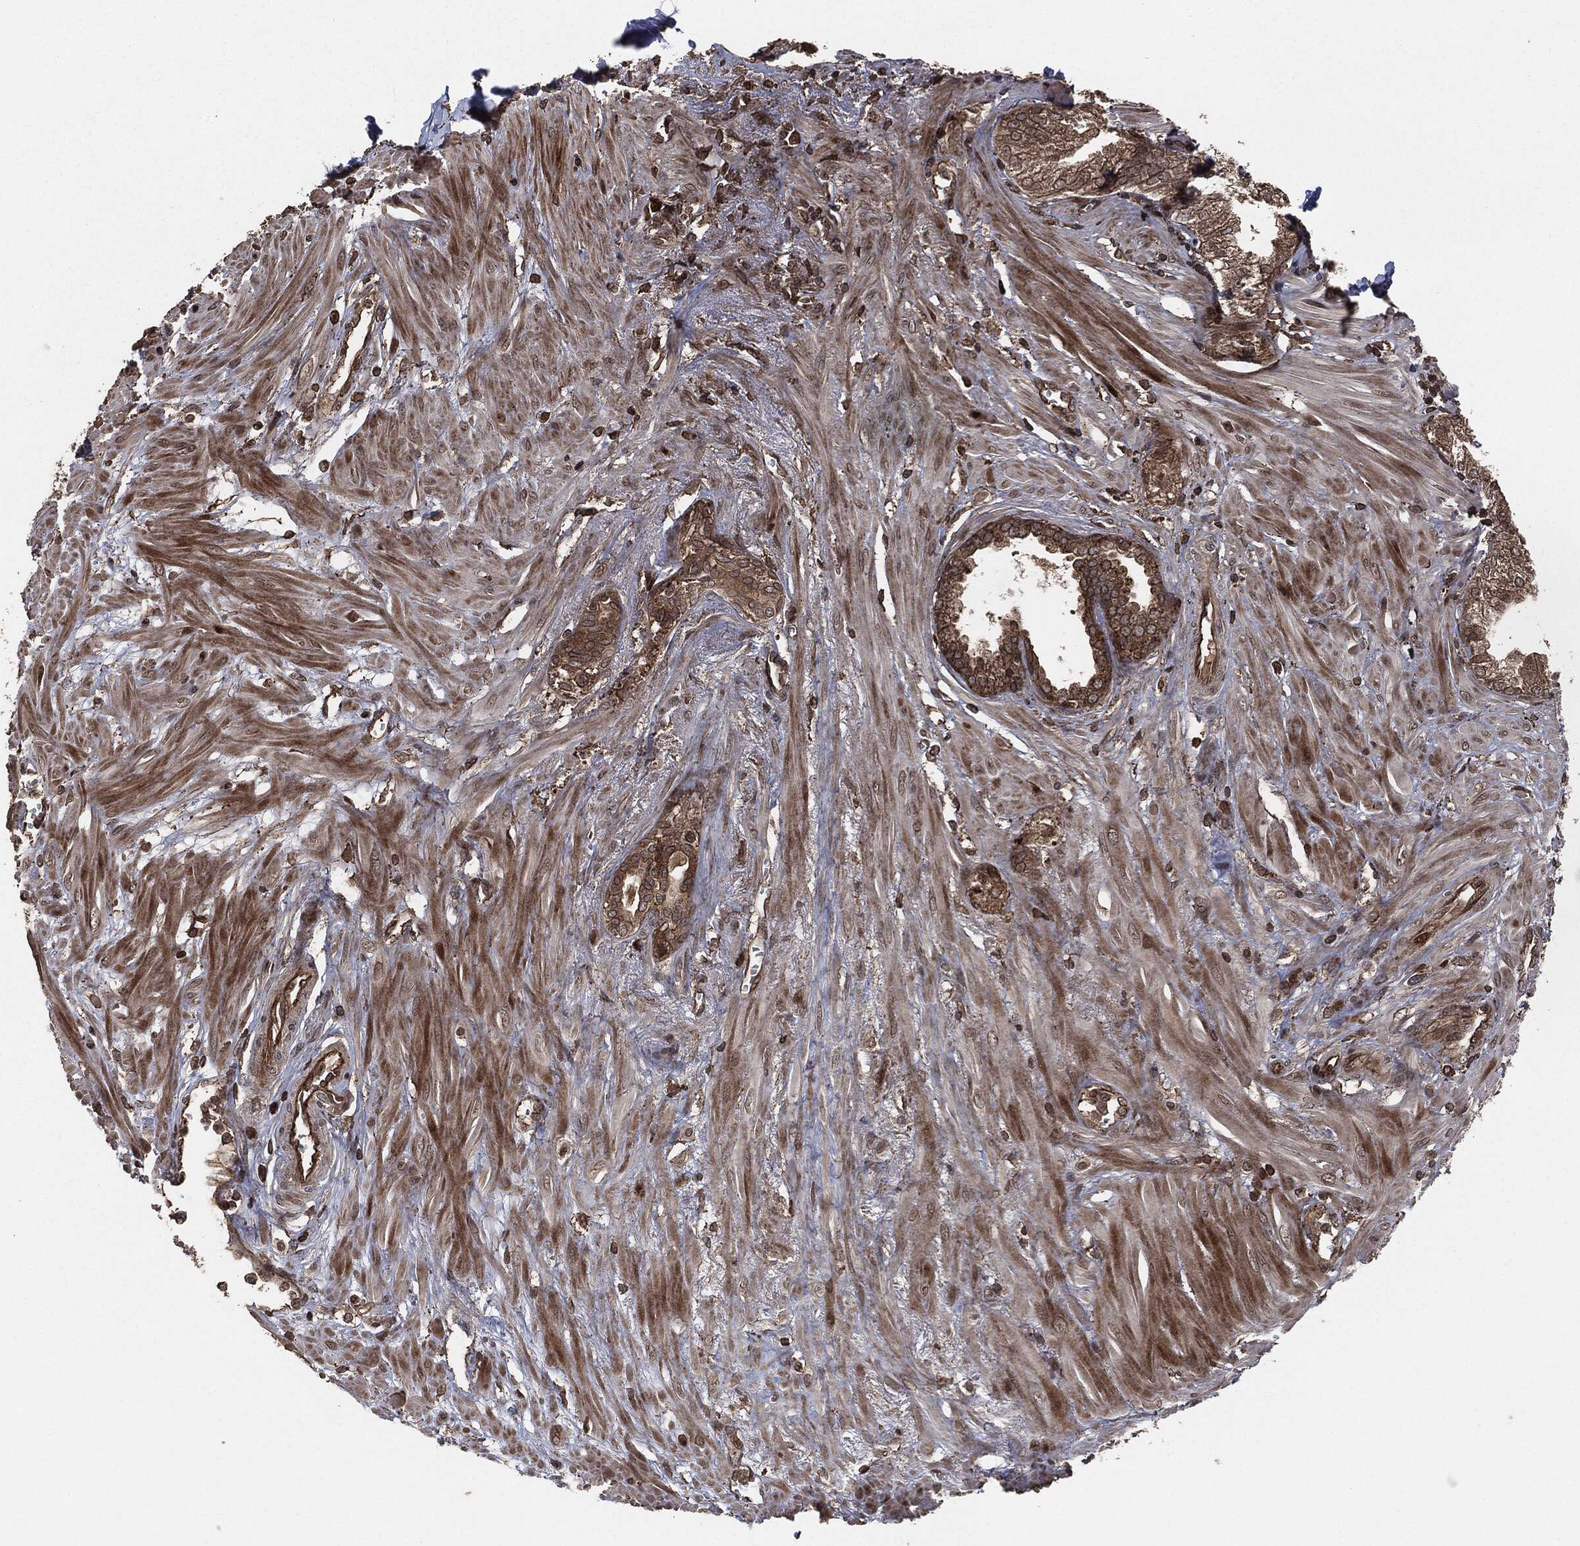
{"staining": {"intensity": "moderate", "quantity": ">75%", "location": "cytoplasmic/membranous"}, "tissue": "prostate cancer", "cell_type": "Tumor cells", "image_type": "cancer", "snomed": [{"axis": "morphology", "description": "Adenocarcinoma, NOS"}, {"axis": "topography", "description": "Prostate and seminal vesicle, NOS"}, {"axis": "topography", "description": "Prostate"}], "caption": "The micrograph shows staining of adenocarcinoma (prostate), revealing moderate cytoplasmic/membranous protein staining (brown color) within tumor cells.", "gene": "IFIT1", "patient": {"sex": "male", "age": 79}}